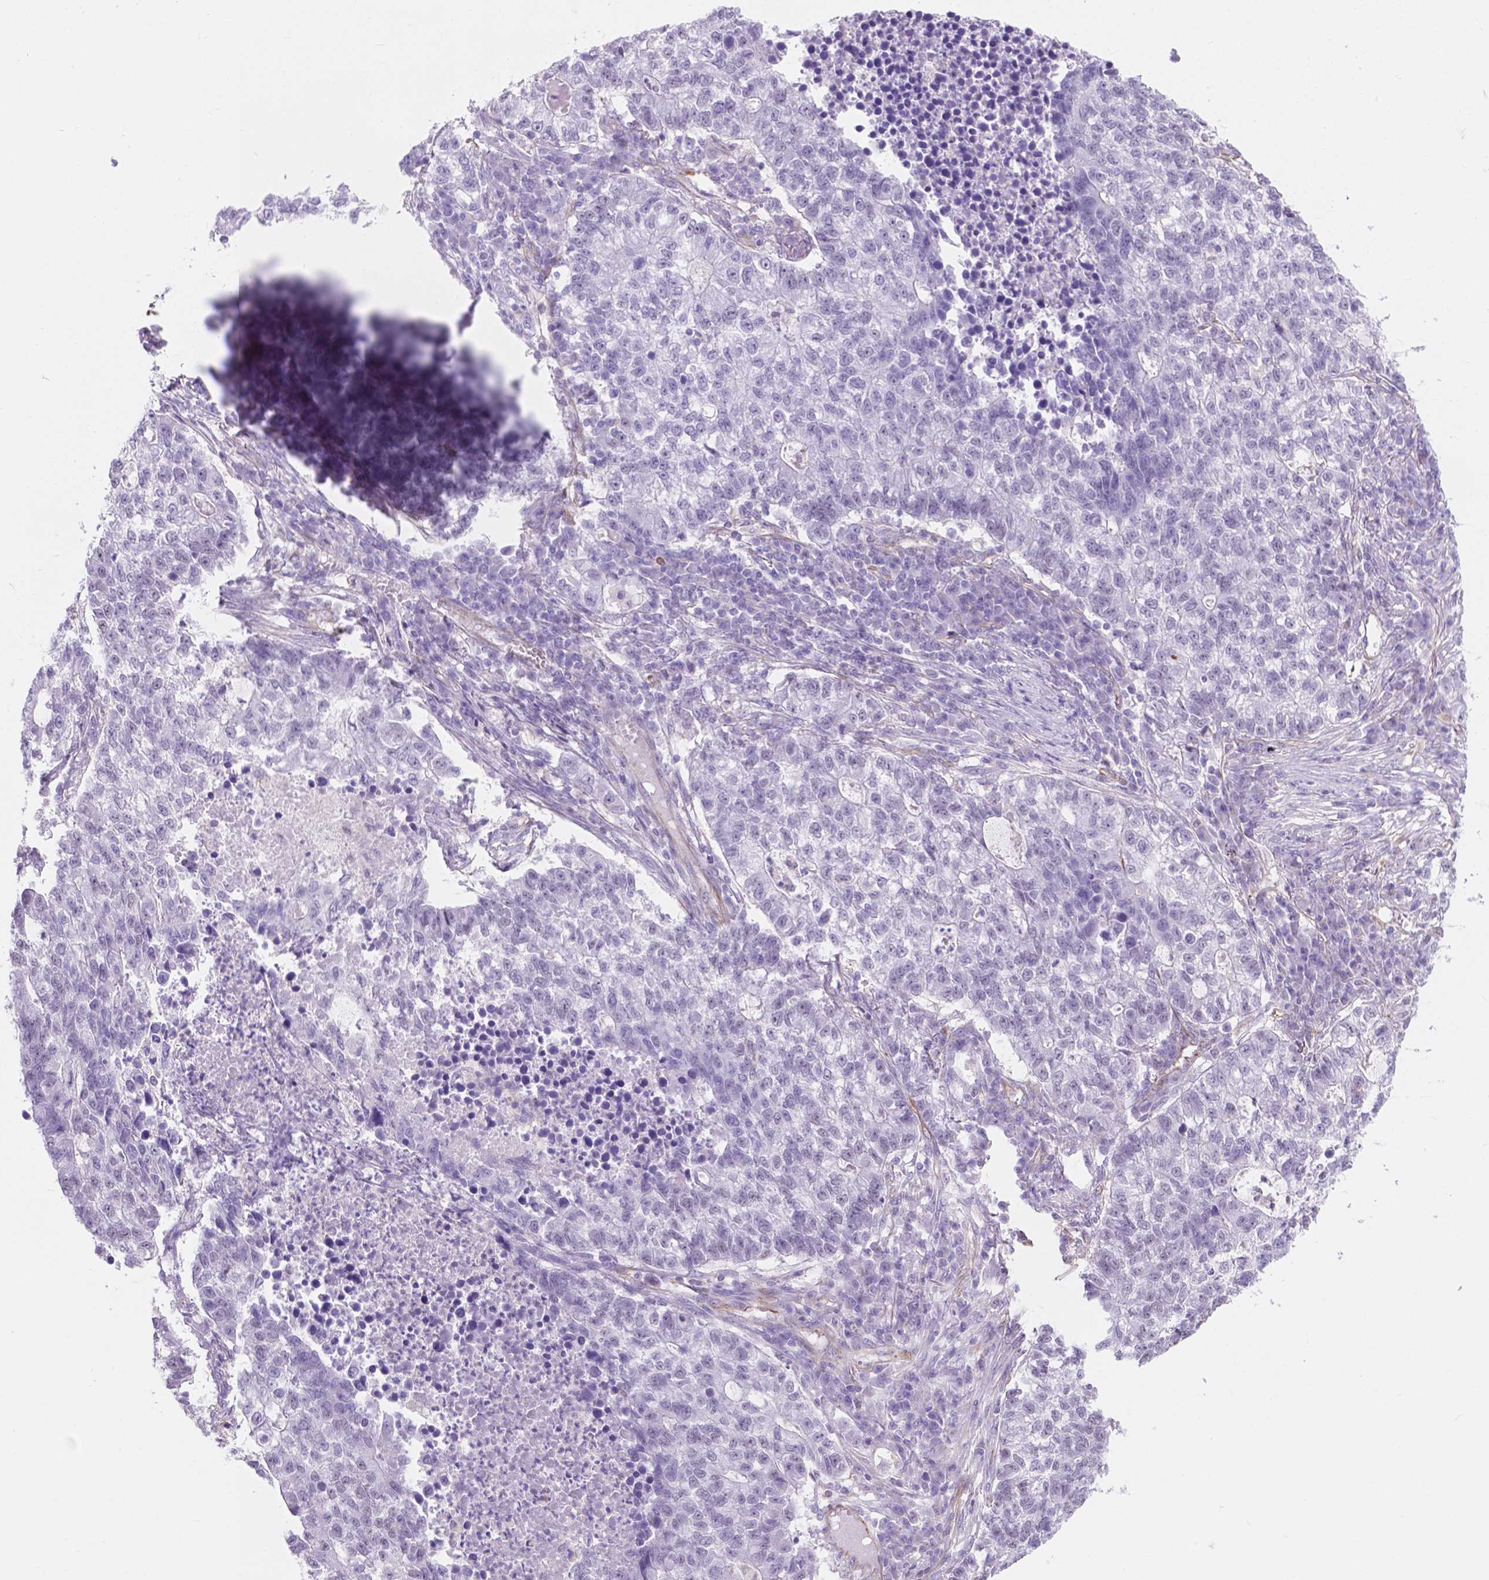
{"staining": {"intensity": "negative", "quantity": "none", "location": "none"}, "tissue": "lung cancer", "cell_type": "Tumor cells", "image_type": "cancer", "snomed": [{"axis": "morphology", "description": "Adenocarcinoma, NOS"}, {"axis": "topography", "description": "Lung"}], "caption": "Immunohistochemical staining of lung cancer exhibits no significant staining in tumor cells.", "gene": "AMOT", "patient": {"sex": "male", "age": 57}}